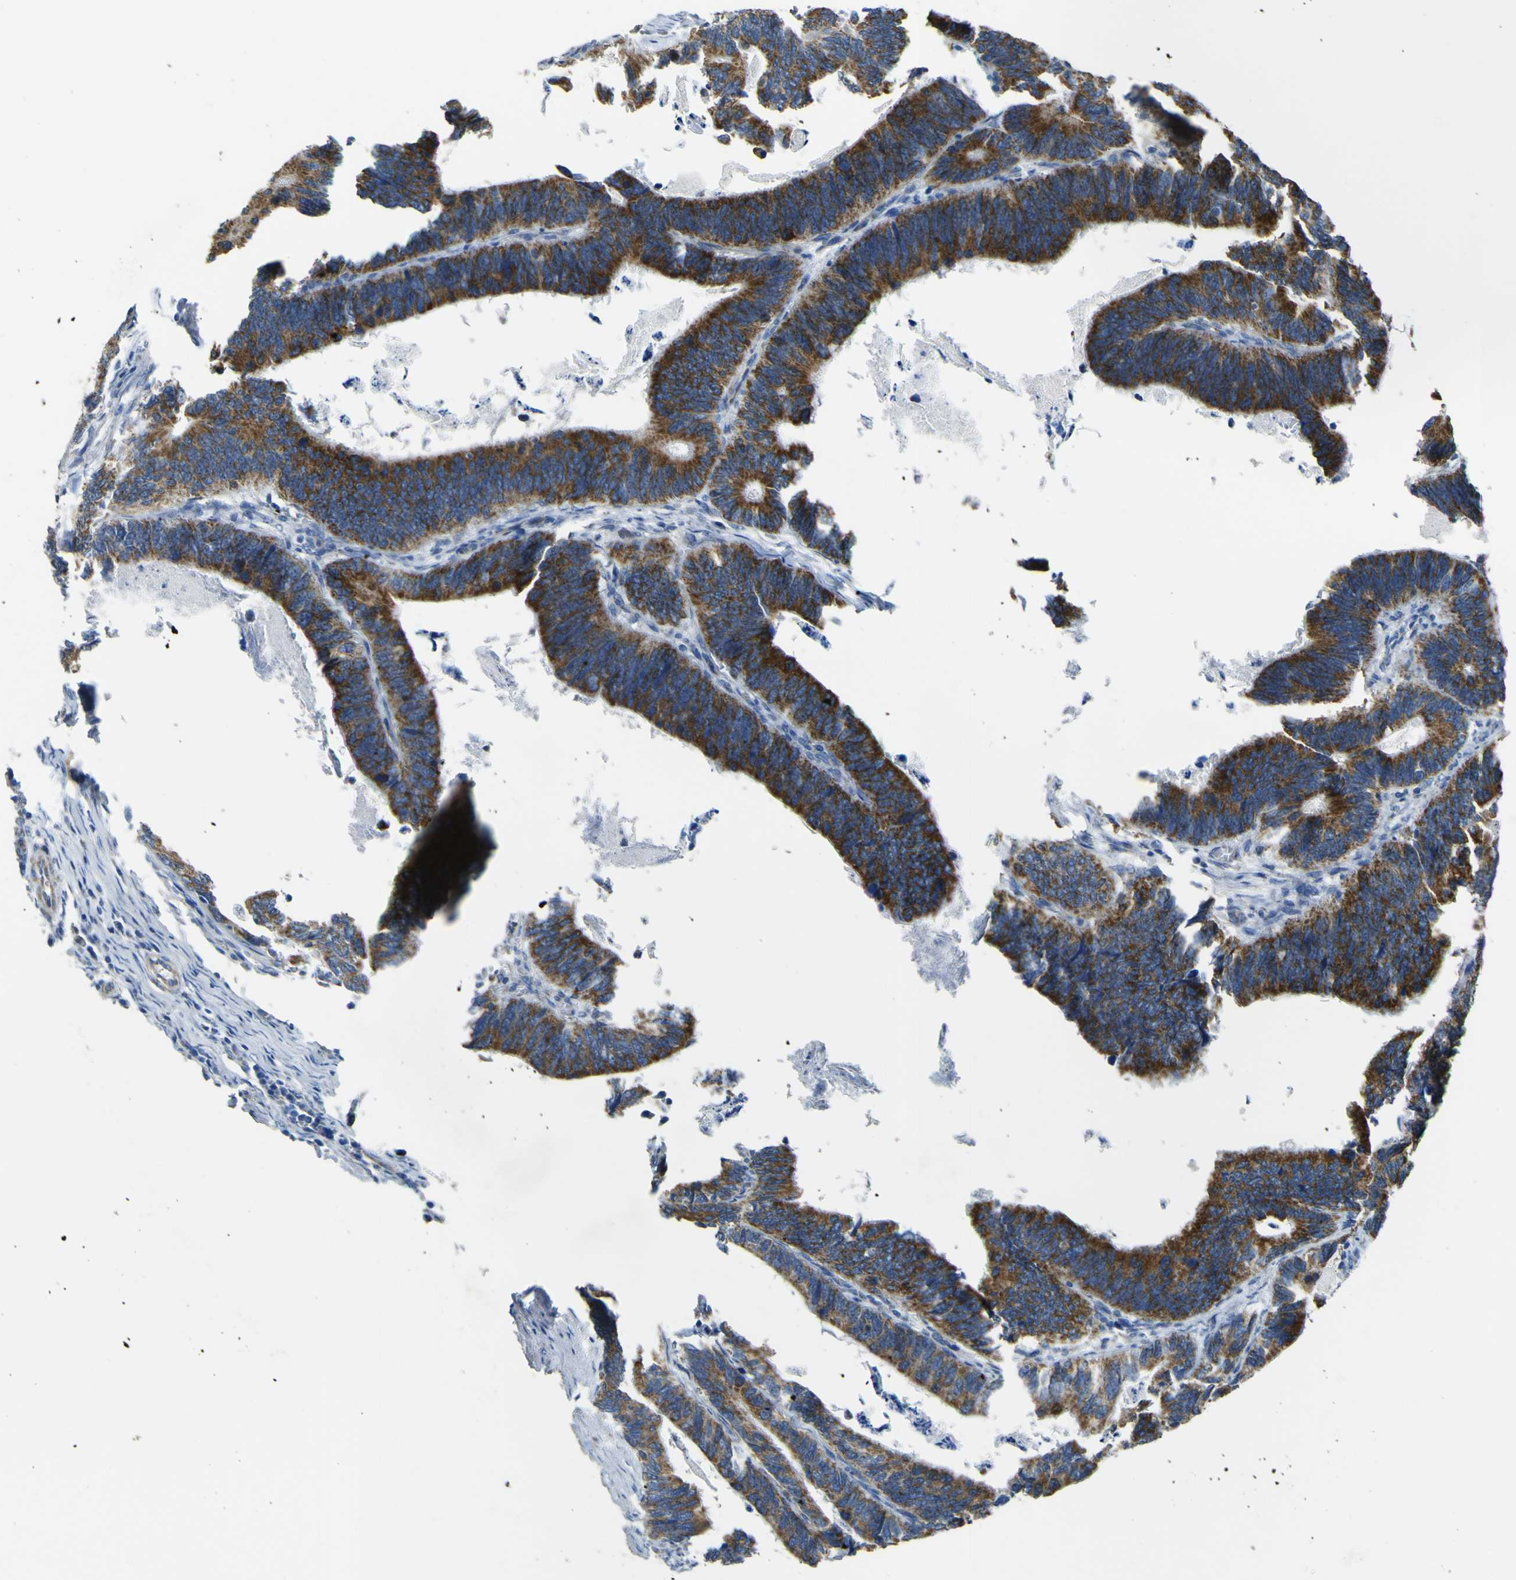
{"staining": {"intensity": "strong", "quantity": ">75%", "location": "cytoplasmic/membranous"}, "tissue": "colorectal cancer", "cell_type": "Tumor cells", "image_type": "cancer", "snomed": [{"axis": "morphology", "description": "Adenocarcinoma, NOS"}, {"axis": "topography", "description": "Colon"}], "caption": "Colorectal adenocarcinoma stained with DAB (3,3'-diaminobenzidine) immunohistochemistry exhibits high levels of strong cytoplasmic/membranous staining in approximately >75% of tumor cells.", "gene": "ALDH18A1", "patient": {"sex": "male", "age": 72}}